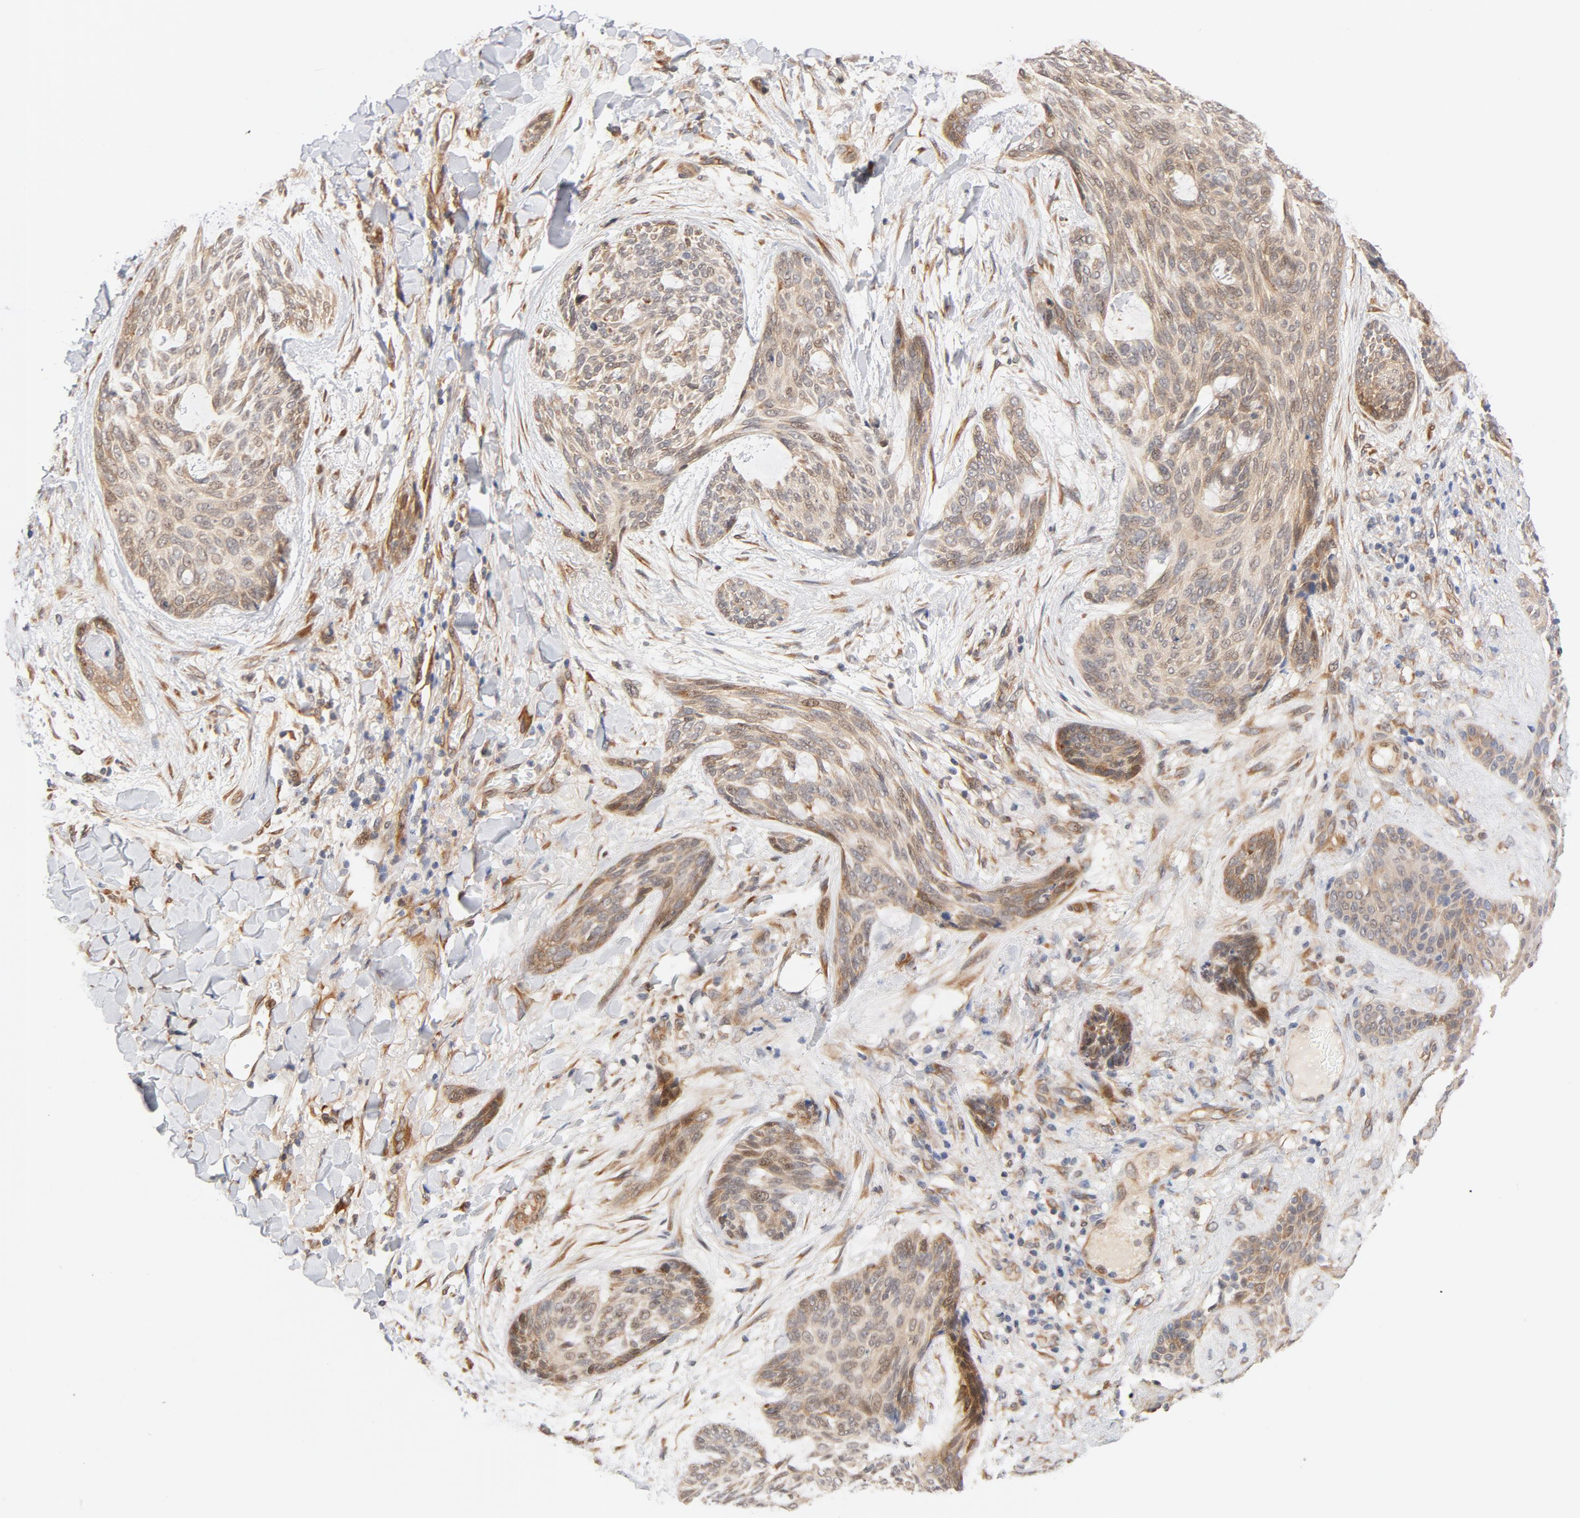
{"staining": {"intensity": "moderate", "quantity": ">75%", "location": "cytoplasmic/membranous"}, "tissue": "skin cancer", "cell_type": "Tumor cells", "image_type": "cancer", "snomed": [{"axis": "morphology", "description": "Normal tissue, NOS"}, {"axis": "morphology", "description": "Basal cell carcinoma"}, {"axis": "topography", "description": "Skin"}], "caption": "The histopathology image displays a brown stain indicating the presence of a protein in the cytoplasmic/membranous of tumor cells in basal cell carcinoma (skin). (DAB (3,3'-diaminobenzidine) IHC with brightfield microscopy, high magnification).", "gene": "EIF4E", "patient": {"sex": "female", "age": 71}}